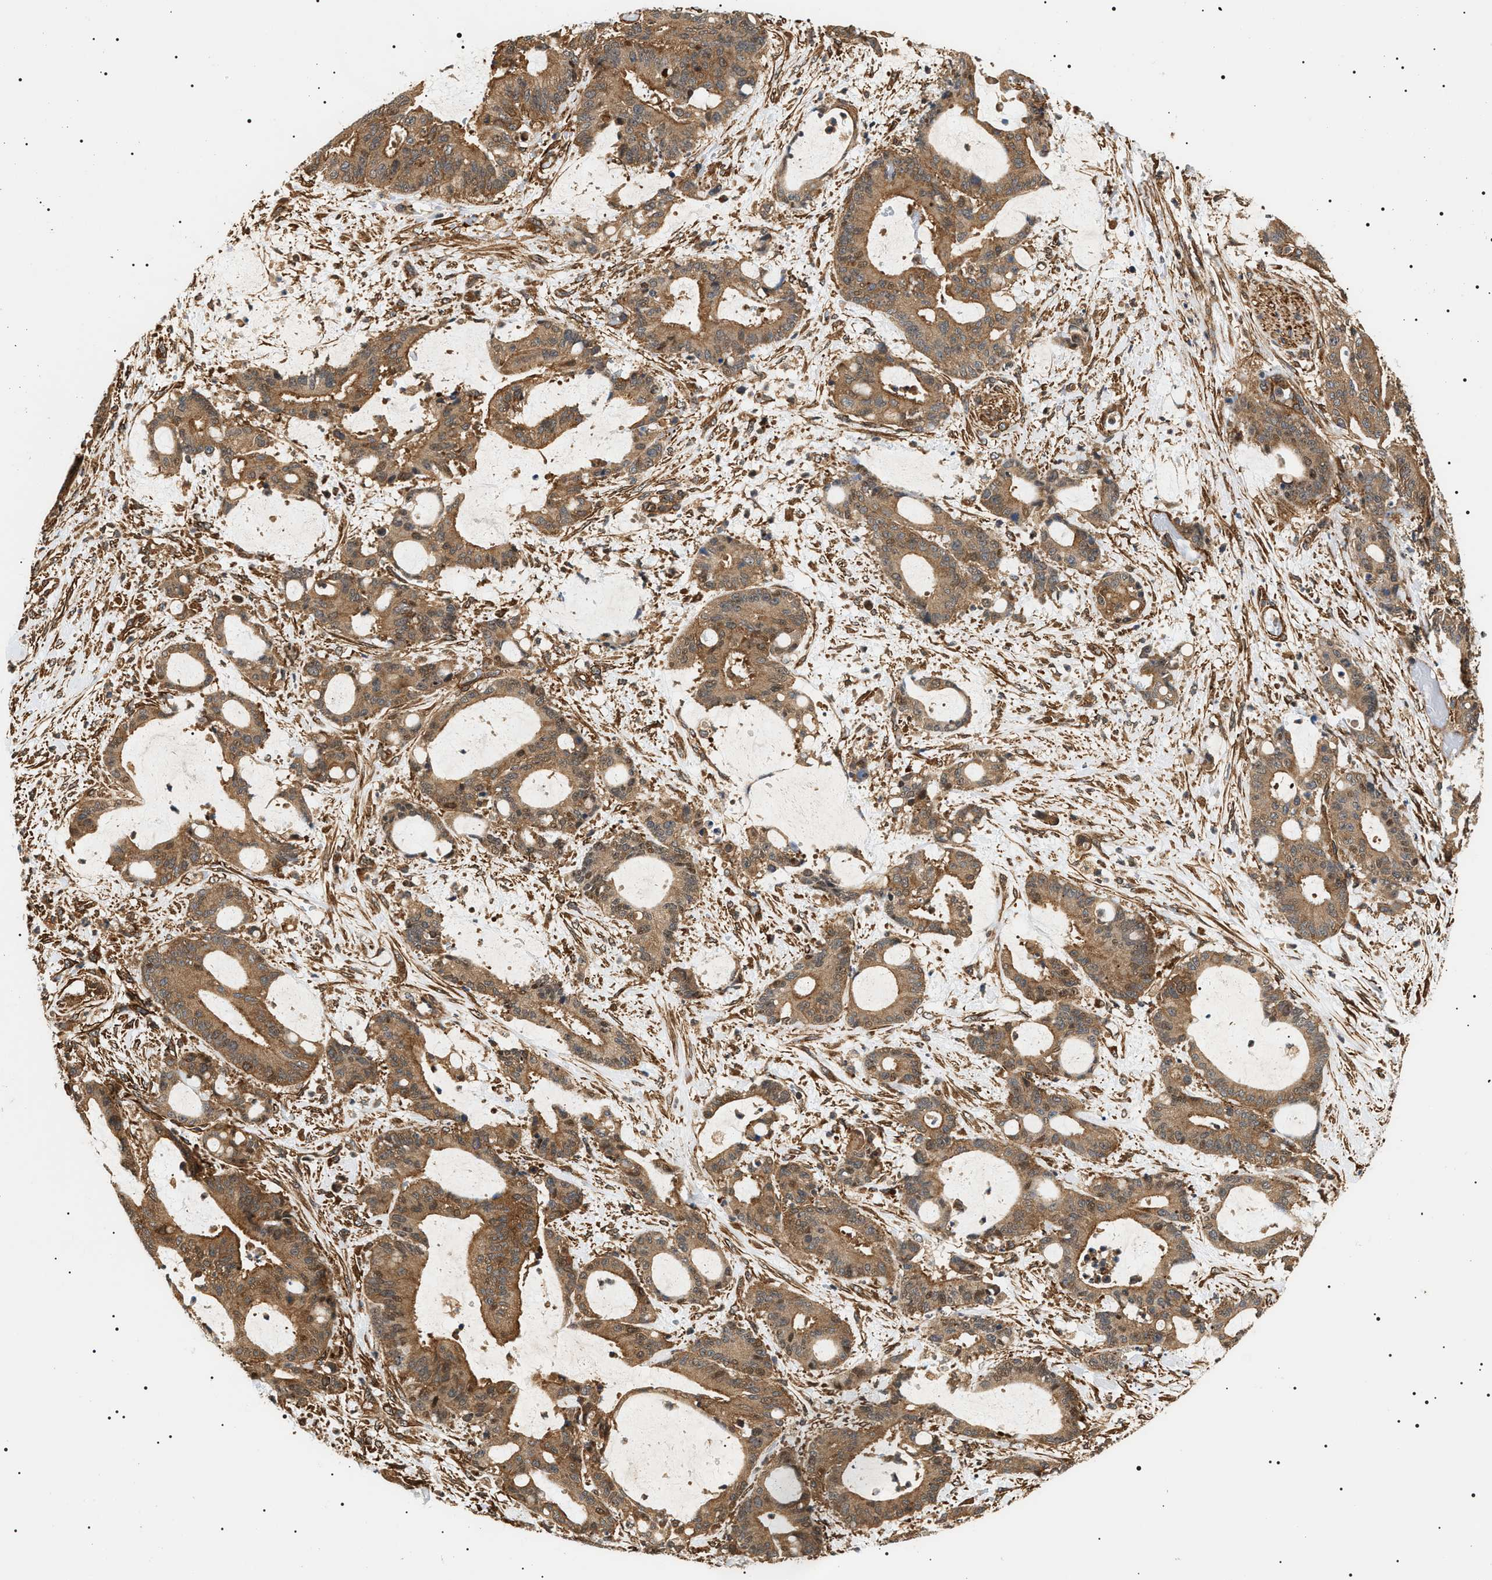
{"staining": {"intensity": "moderate", "quantity": ">75%", "location": "cytoplasmic/membranous"}, "tissue": "liver cancer", "cell_type": "Tumor cells", "image_type": "cancer", "snomed": [{"axis": "morphology", "description": "Normal tissue, NOS"}, {"axis": "morphology", "description": "Cholangiocarcinoma"}, {"axis": "topography", "description": "Liver"}, {"axis": "topography", "description": "Peripheral nerve tissue"}], "caption": "IHC of liver cholangiocarcinoma exhibits medium levels of moderate cytoplasmic/membranous expression in approximately >75% of tumor cells. Nuclei are stained in blue.", "gene": "SH3GLB2", "patient": {"sex": "female", "age": 73}}